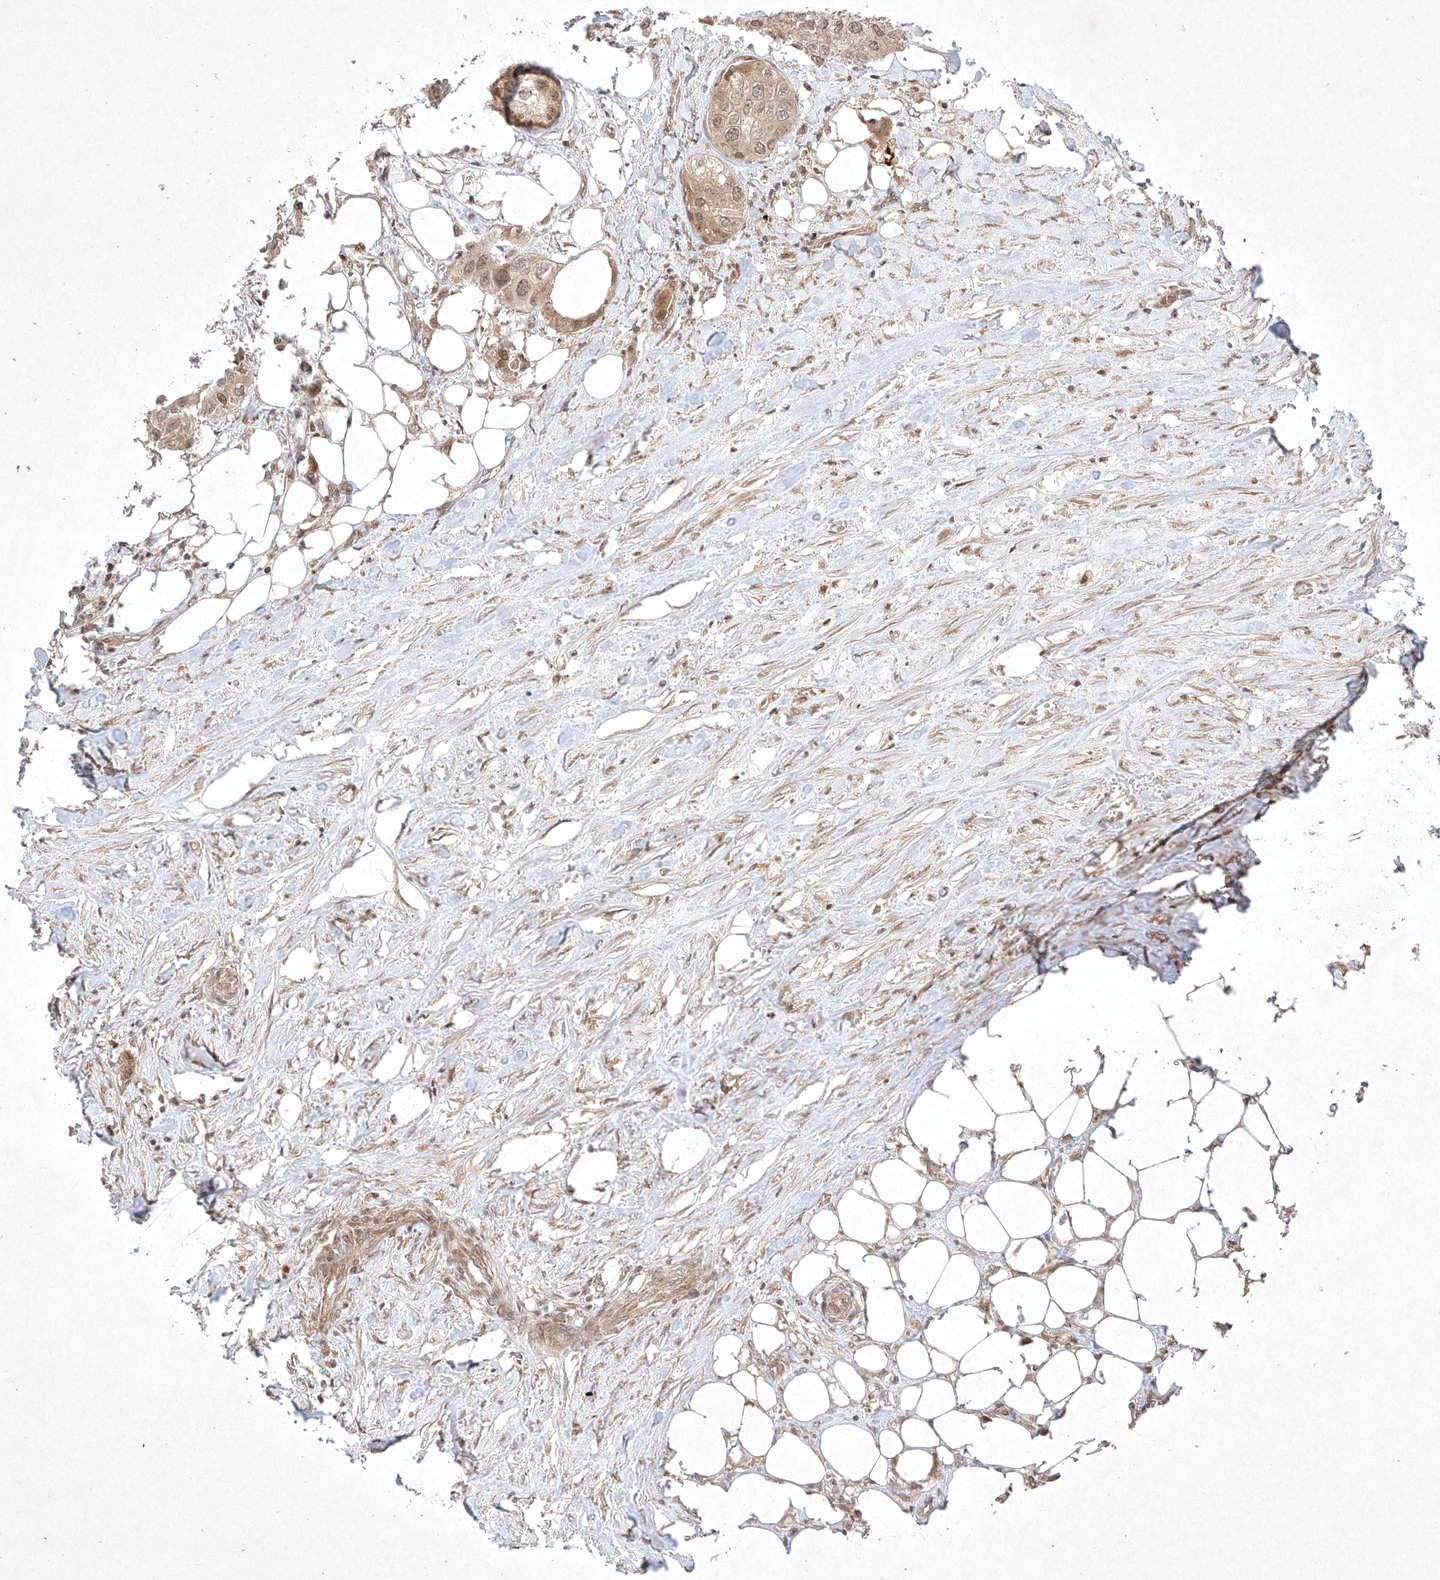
{"staining": {"intensity": "weak", "quantity": "25%-75%", "location": "nuclear"}, "tissue": "urothelial cancer", "cell_type": "Tumor cells", "image_type": "cancer", "snomed": [{"axis": "morphology", "description": "Urothelial carcinoma, High grade"}, {"axis": "topography", "description": "Urinary bladder"}], "caption": "Protein analysis of urothelial carcinoma (high-grade) tissue demonstrates weak nuclear staining in approximately 25%-75% of tumor cells. (Brightfield microscopy of DAB IHC at high magnification).", "gene": "RNF31", "patient": {"sex": "male", "age": 64}}